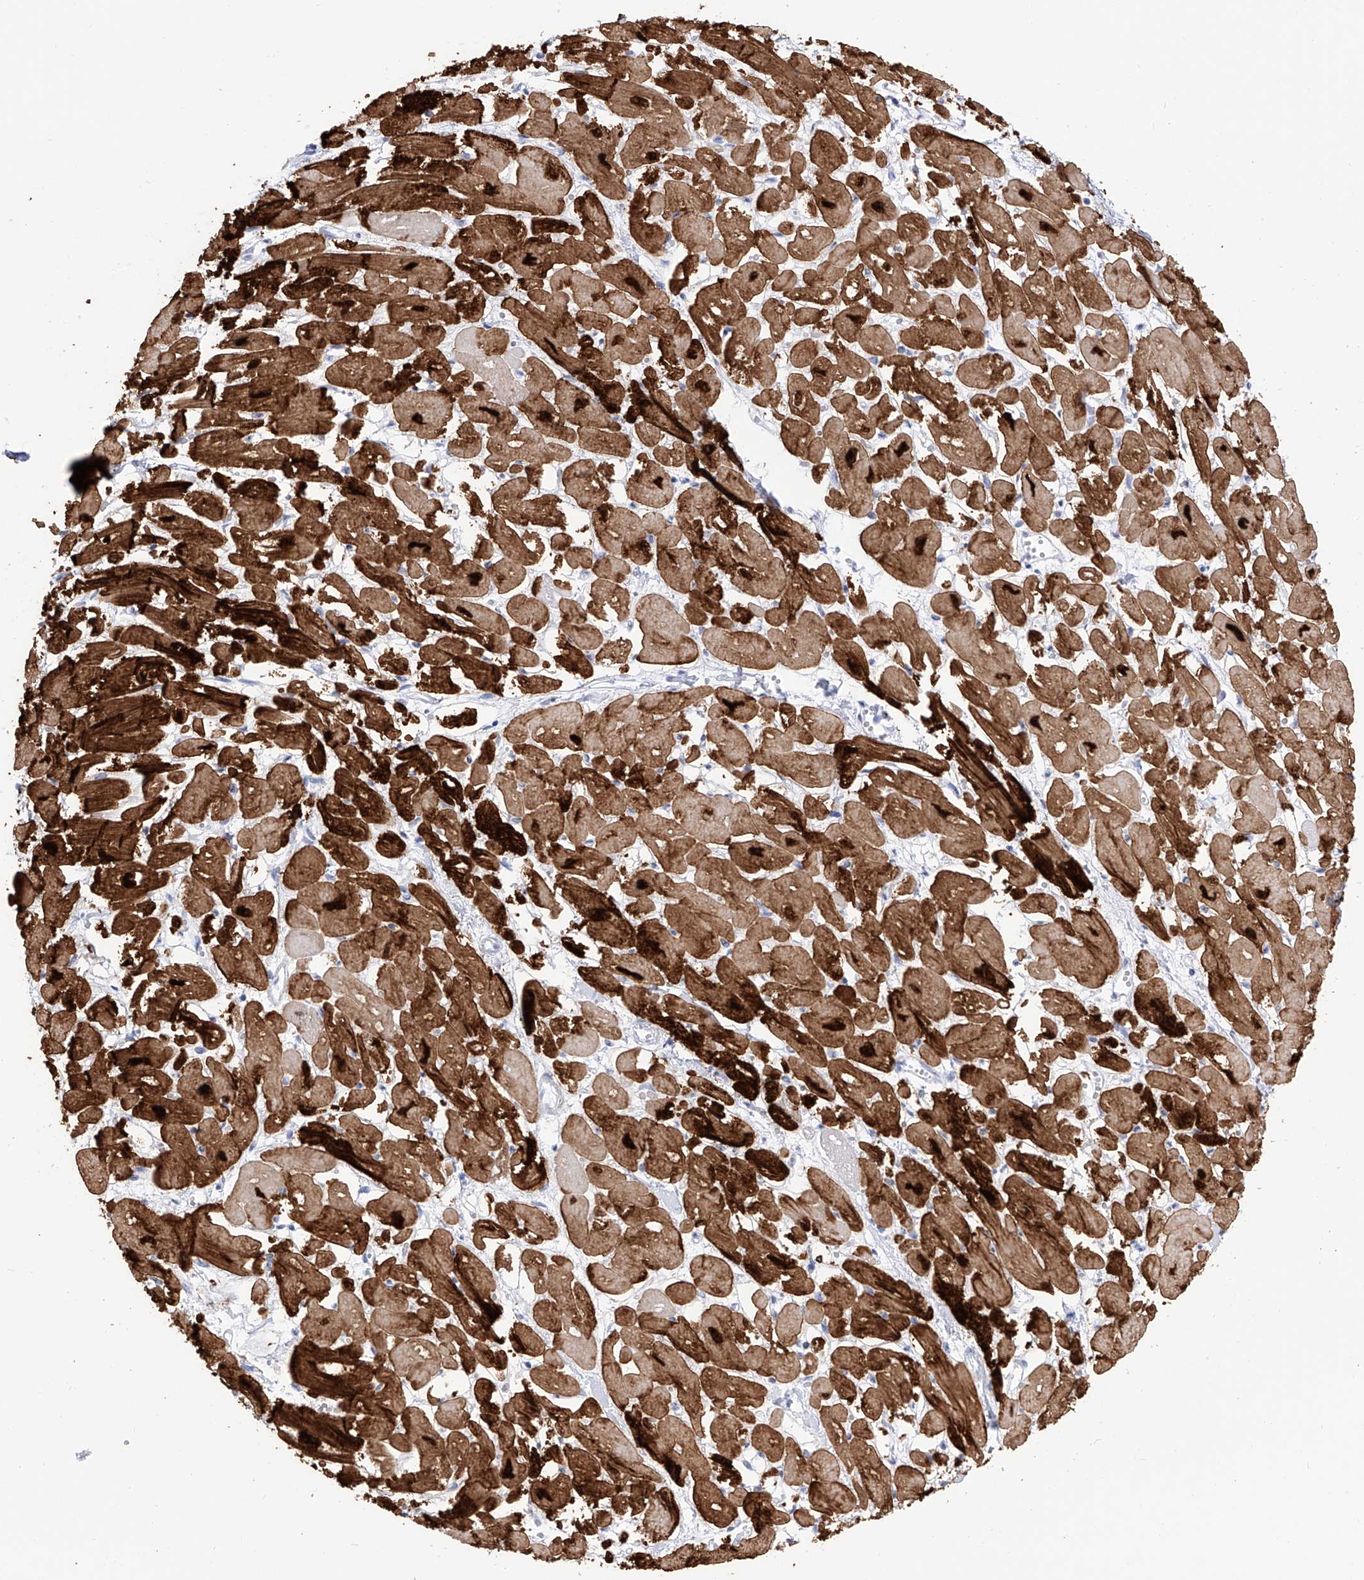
{"staining": {"intensity": "strong", "quantity": "25%-75%", "location": "cytoplasmic/membranous,nuclear"}, "tissue": "heart muscle", "cell_type": "Cardiomyocytes", "image_type": "normal", "snomed": [{"axis": "morphology", "description": "Normal tissue, NOS"}, {"axis": "topography", "description": "Heart"}], "caption": "Cardiomyocytes exhibit high levels of strong cytoplasmic/membranous,nuclear expression in approximately 25%-75% of cells in normal human heart muscle.", "gene": "TRPC7", "patient": {"sex": "male", "age": 54}}